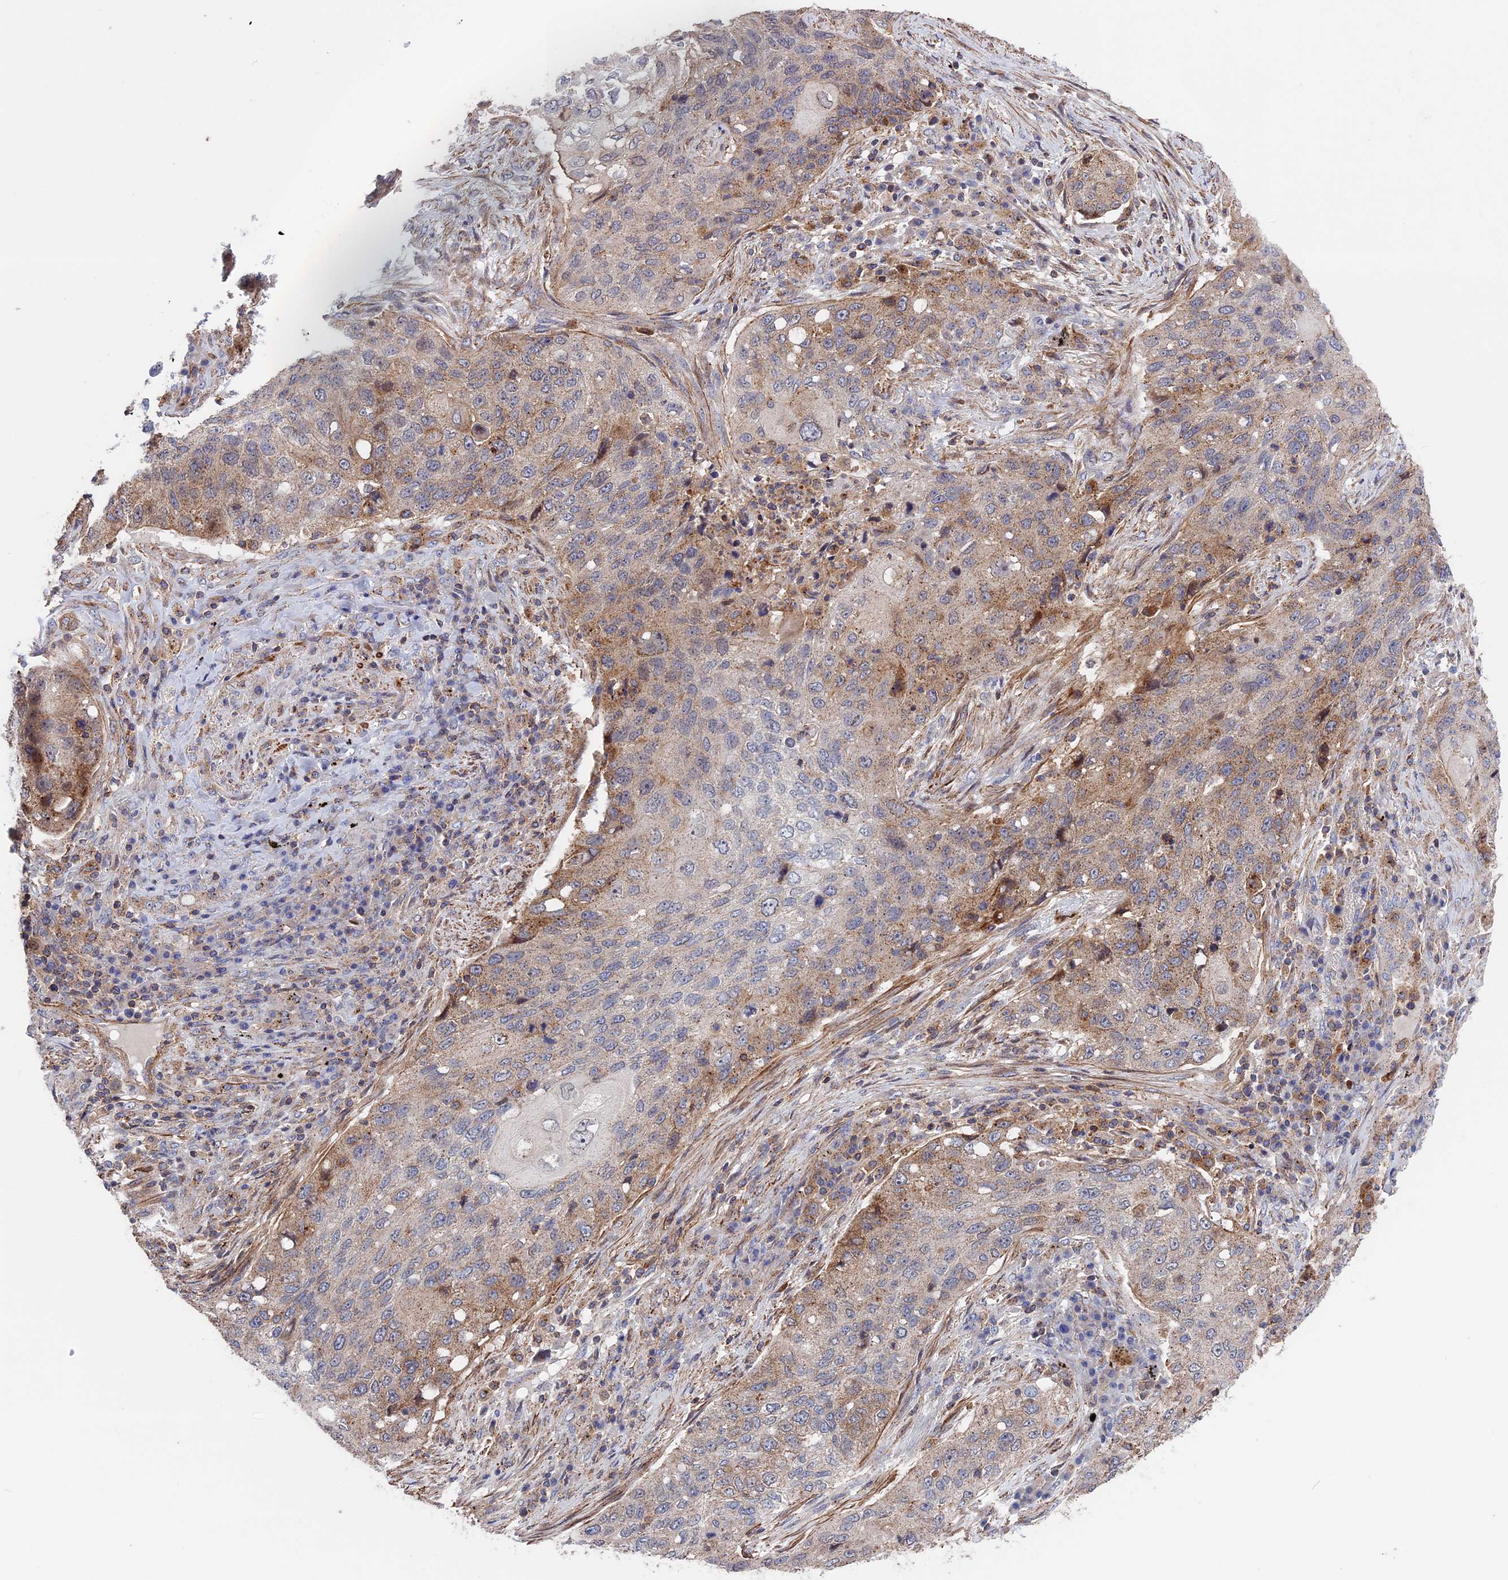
{"staining": {"intensity": "weak", "quantity": "<25%", "location": "cytoplasmic/membranous"}, "tissue": "lung cancer", "cell_type": "Tumor cells", "image_type": "cancer", "snomed": [{"axis": "morphology", "description": "Squamous cell carcinoma, NOS"}, {"axis": "topography", "description": "Lung"}], "caption": "IHC histopathology image of lung cancer stained for a protein (brown), which demonstrates no staining in tumor cells.", "gene": "LYPD5", "patient": {"sex": "female", "age": 63}}